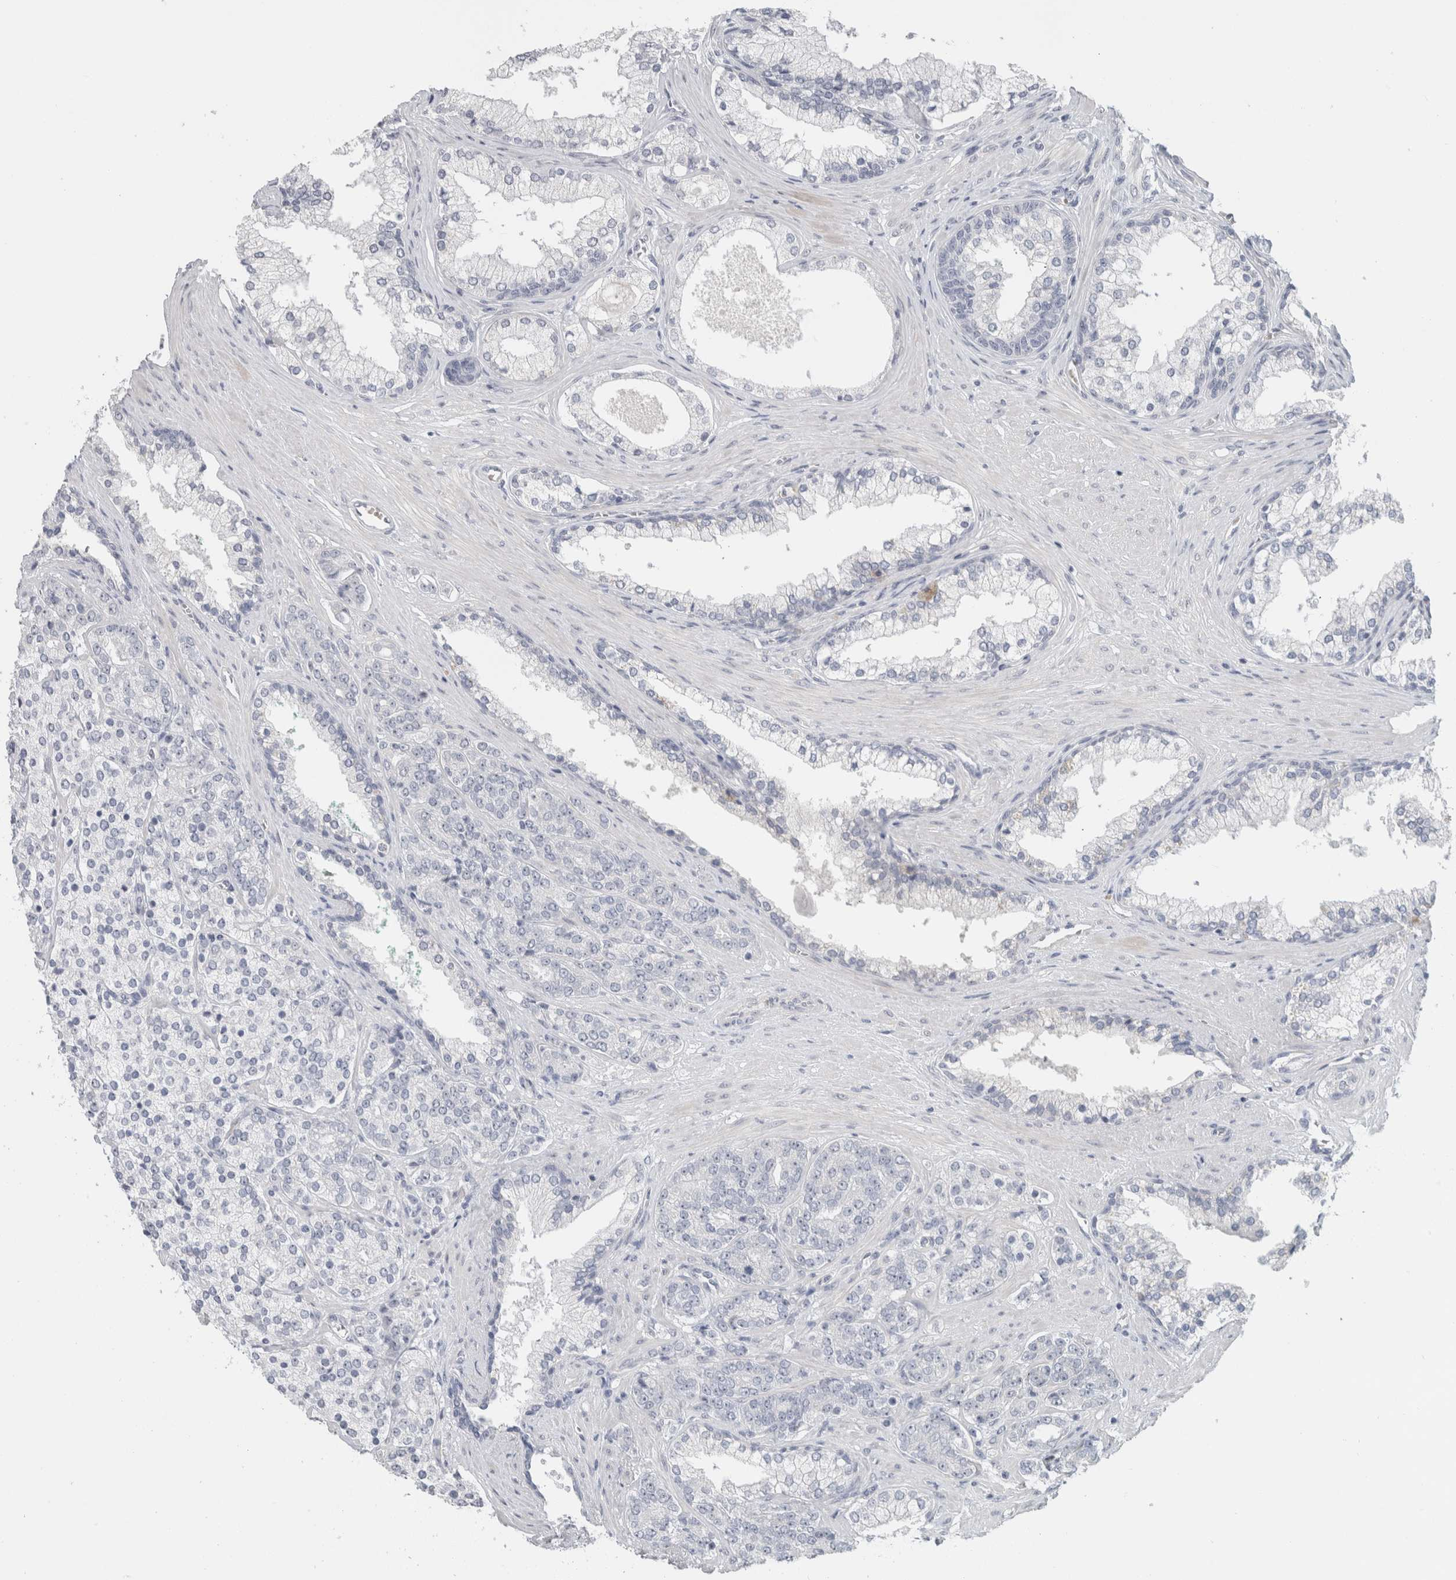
{"staining": {"intensity": "negative", "quantity": "none", "location": "none"}, "tissue": "prostate cancer", "cell_type": "Tumor cells", "image_type": "cancer", "snomed": [{"axis": "morphology", "description": "Adenocarcinoma, High grade"}, {"axis": "topography", "description": "Prostate"}], "caption": "The photomicrograph demonstrates no staining of tumor cells in prostate adenocarcinoma (high-grade). (Stains: DAB IHC with hematoxylin counter stain, Microscopy: brightfield microscopy at high magnification).", "gene": "FMR1NB", "patient": {"sex": "male", "age": 71}}